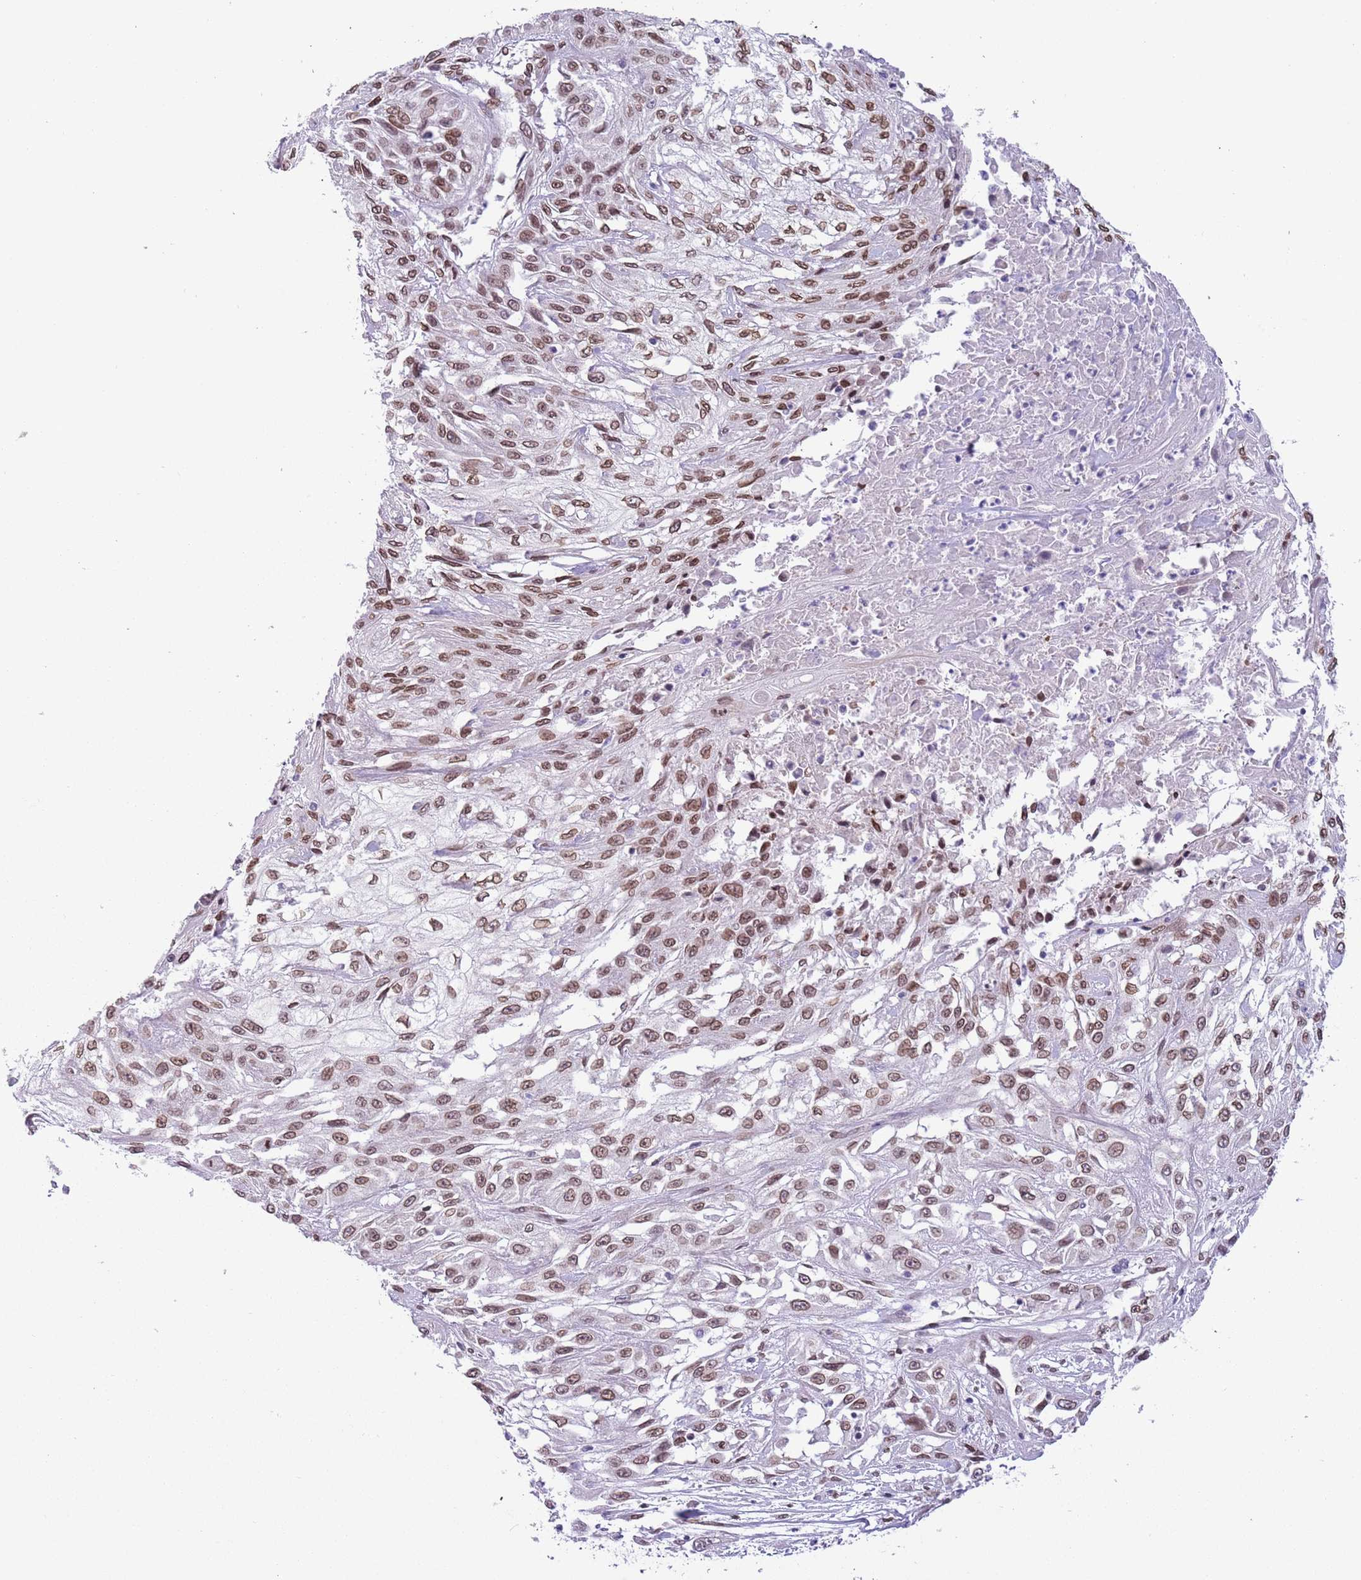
{"staining": {"intensity": "moderate", "quantity": ">75%", "location": "nuclear"}, "tissue": "skin cancer", "cell_type": "Tumor cells", "image_type": "cancer", "snomed": [{"axis": "morphology", "description": "Squamous cell carcinoma, NOS"}, {"axis": "morphology", "description": "Squamous cell carcinoma, metastatic, NOS"}, {"axis": "topography", "description": "Skin"}, {"axis": "topography", "description": "Lymph node"}], "caption": "Tumor cells reveal medium levels of moderate nuclear positivity in approximately >75% of cells in skin cancer.", "gene": "ZGLP1", "patient": {"sex": "male", "age": 75}}